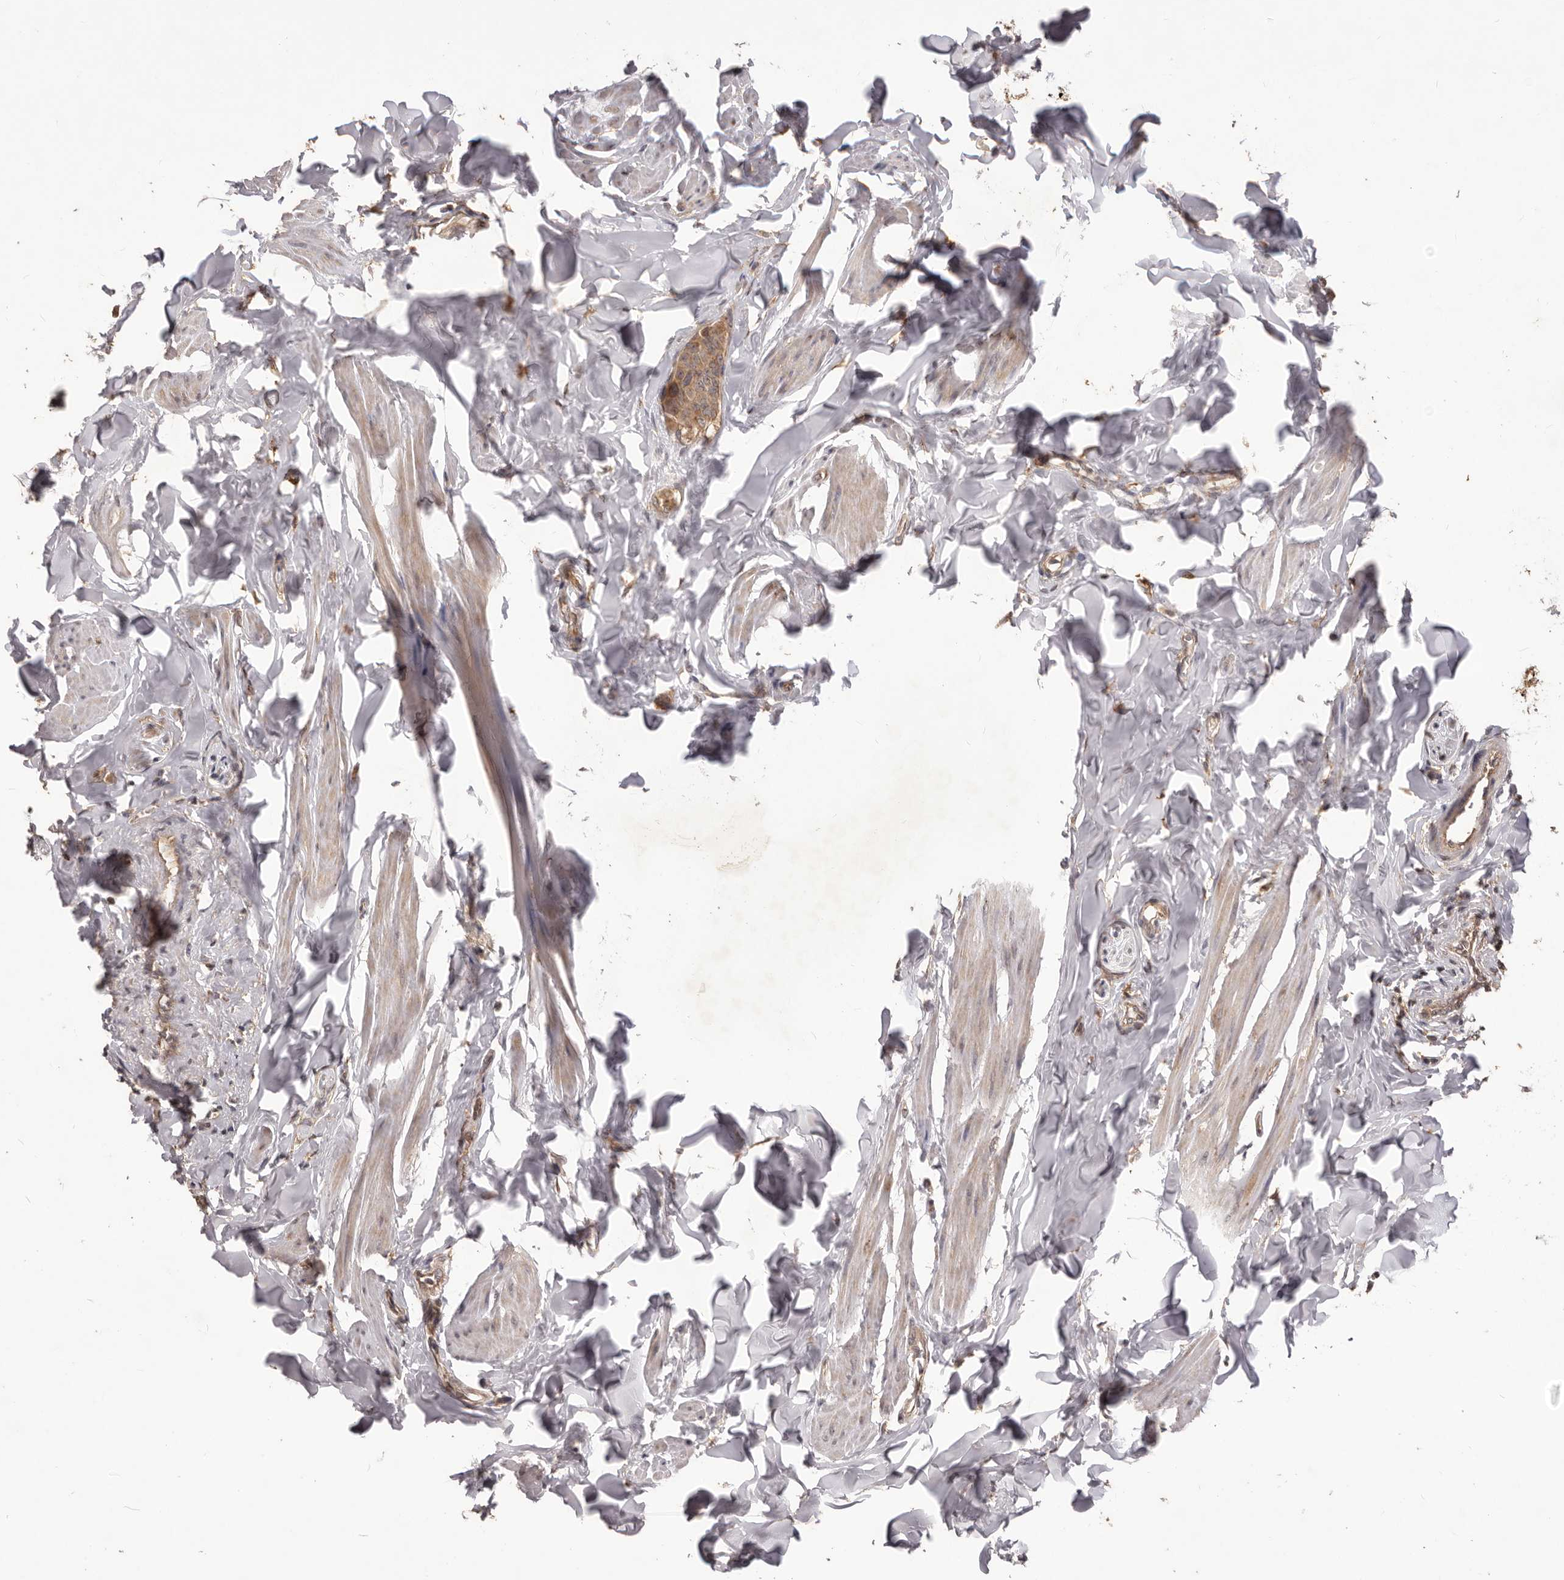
{"staining": {"intensity": "moderate", "quantity": ">75%", "location": "cytoplasmic/membranous"}, "tissue": "breast cancer", "cell_type": "Tumor cells", "image_type": "cancer", "snomed": [{"axis": "morphology", "description": "Duct carcinoma"}, {"axis": "topography", "description": "Breast"}], "caption": "This micrograph reveals immunohistochemistry (IHC) staining of human infiltrating ductal carcinoma (breast), with medium moderate cytoplasmic/membranous expression in about >75% of tumor cells.", "gene": "MTO1", "patient": {"sex": "female", "age": 40}}